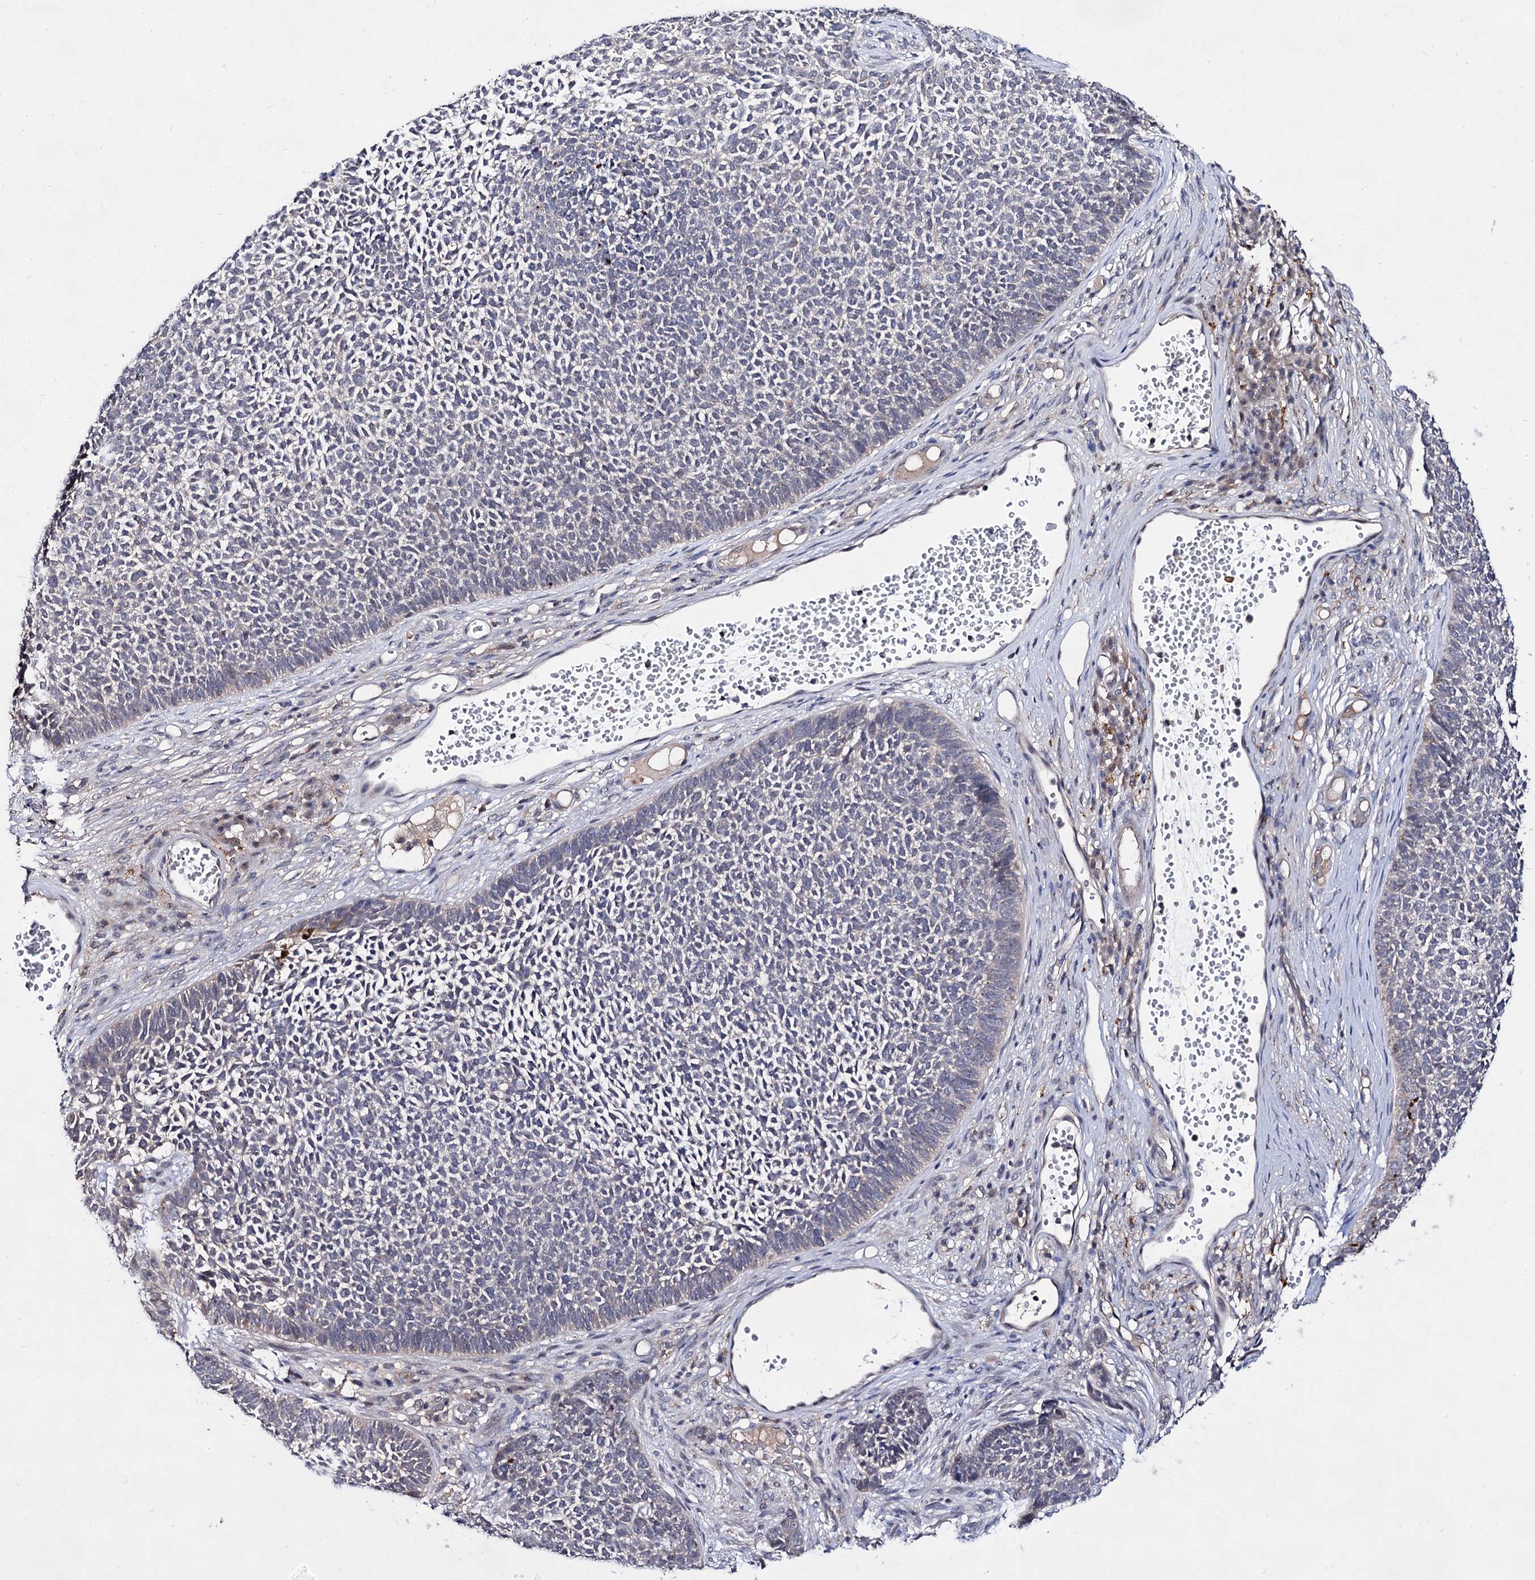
{"staining": {"intensity": "negative", "quantity": "none", "location": "none"}, "tissue": "skin cancer", "cell_type": "Tumor cells", "image_type": "cancer", "snomed": [{"axis": "morphology", "description": "Basal cell carcinoma"}, {"axis": "topography", "description": "Skin"}], "caption": "DAB (3,3'-diaminobenzidine) immunohistochemical staining of human skin cancer reveals no significant positivity in tumor cells.", "gene": "ACTR6", "patient": {"sex": "female", "age": 84}}